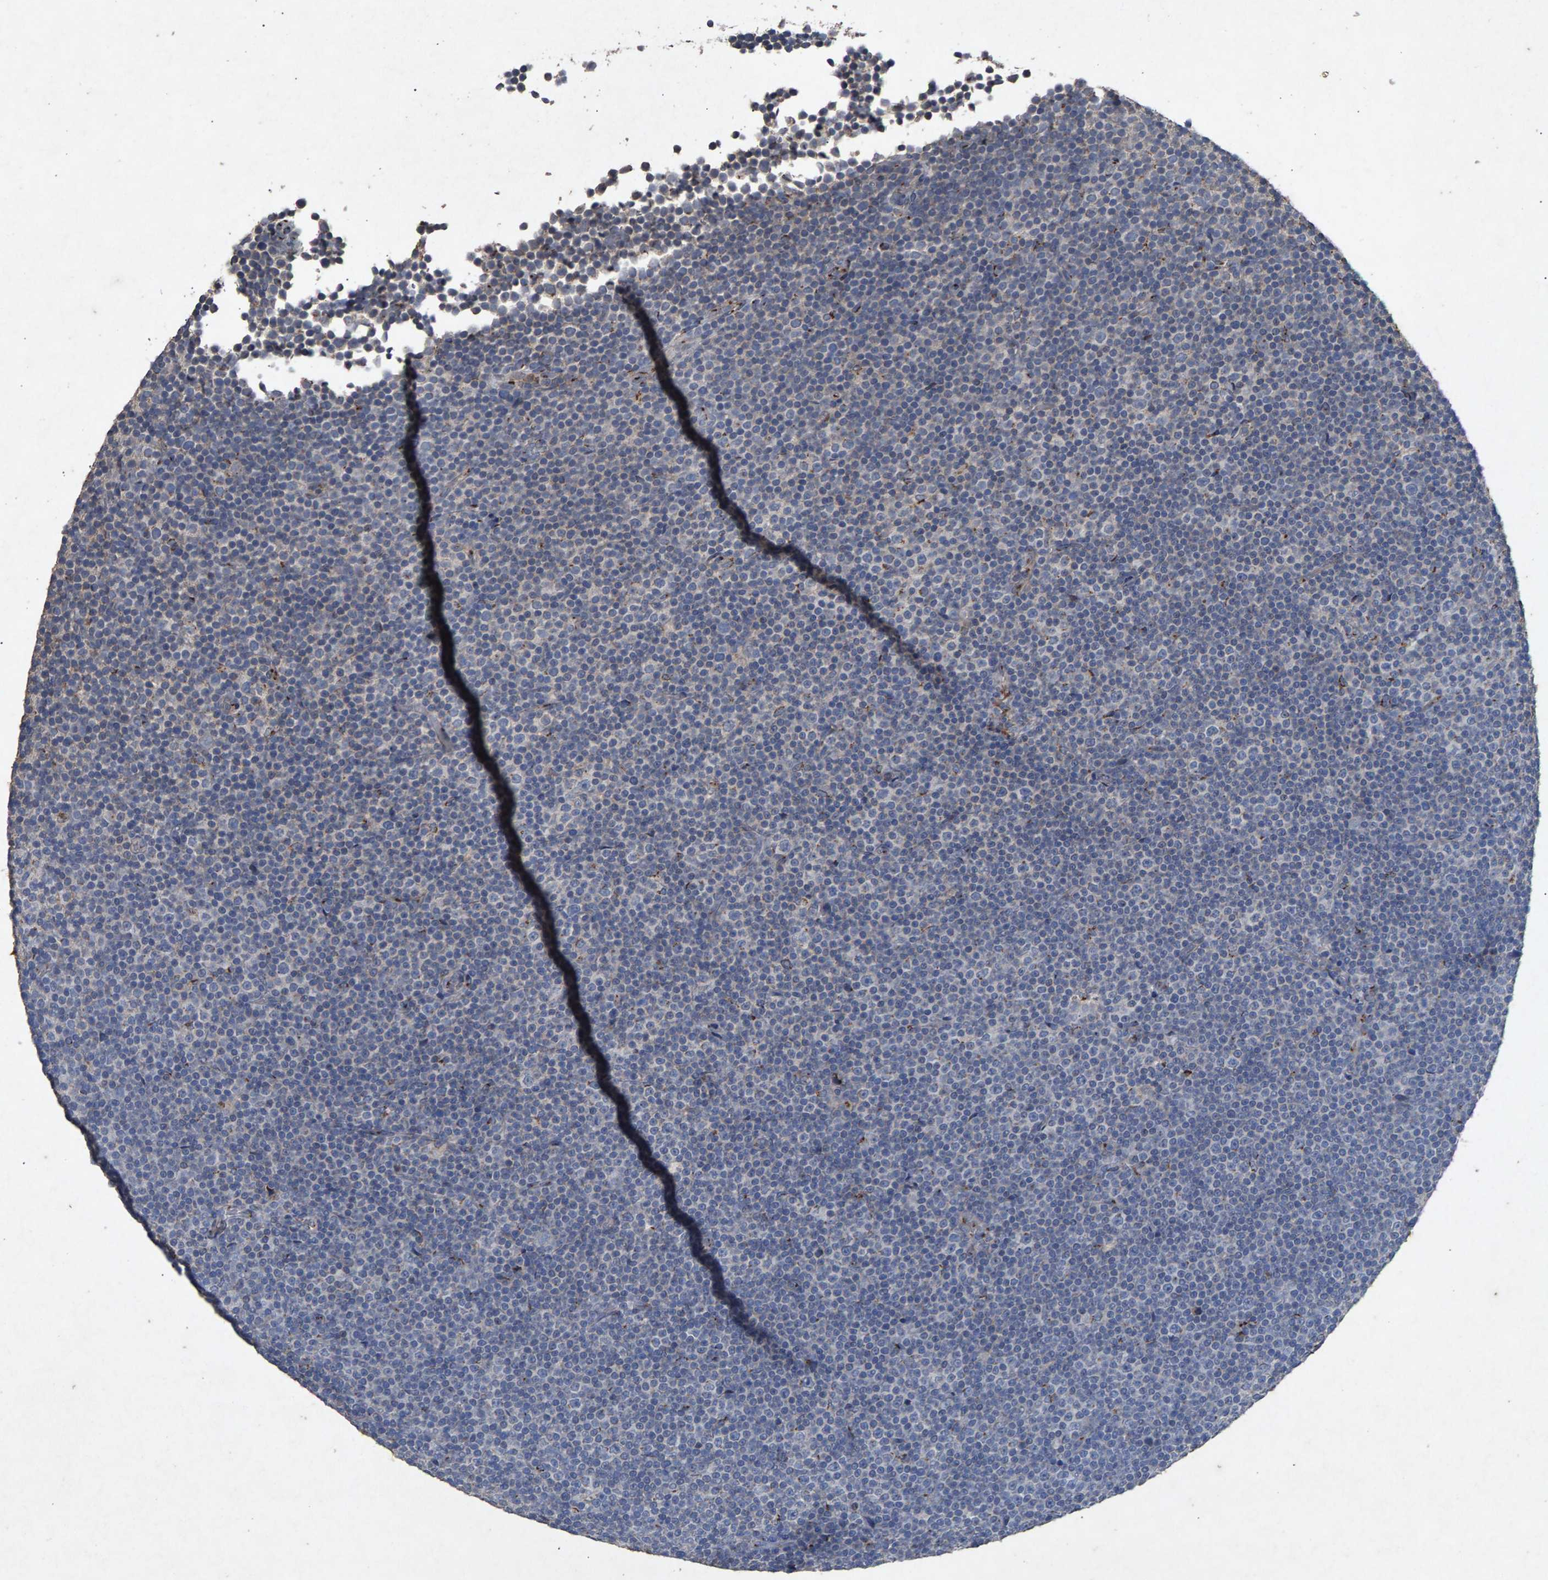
{"staining": {"intensity": "negative", "quantity": "none", "location": "none"}, "tissue": "lymphoma", "cell_type": "Tumor cells", "image_type": "cancer", "snomed": [{"axis": "morphology", "description": "Malignant lymphoma, non-Hodgkin's type, Low grade"}, {"axis": "topography", "description": "Lymph node"}], "caption": "This is an IHC photomicrograph of human malignant lymphoma, non-Hodgkin's type (low-grade). There is no expression in tumor cells.", "gene": "MAN2A1", "patient": {"sex": "female", "age": 67}}